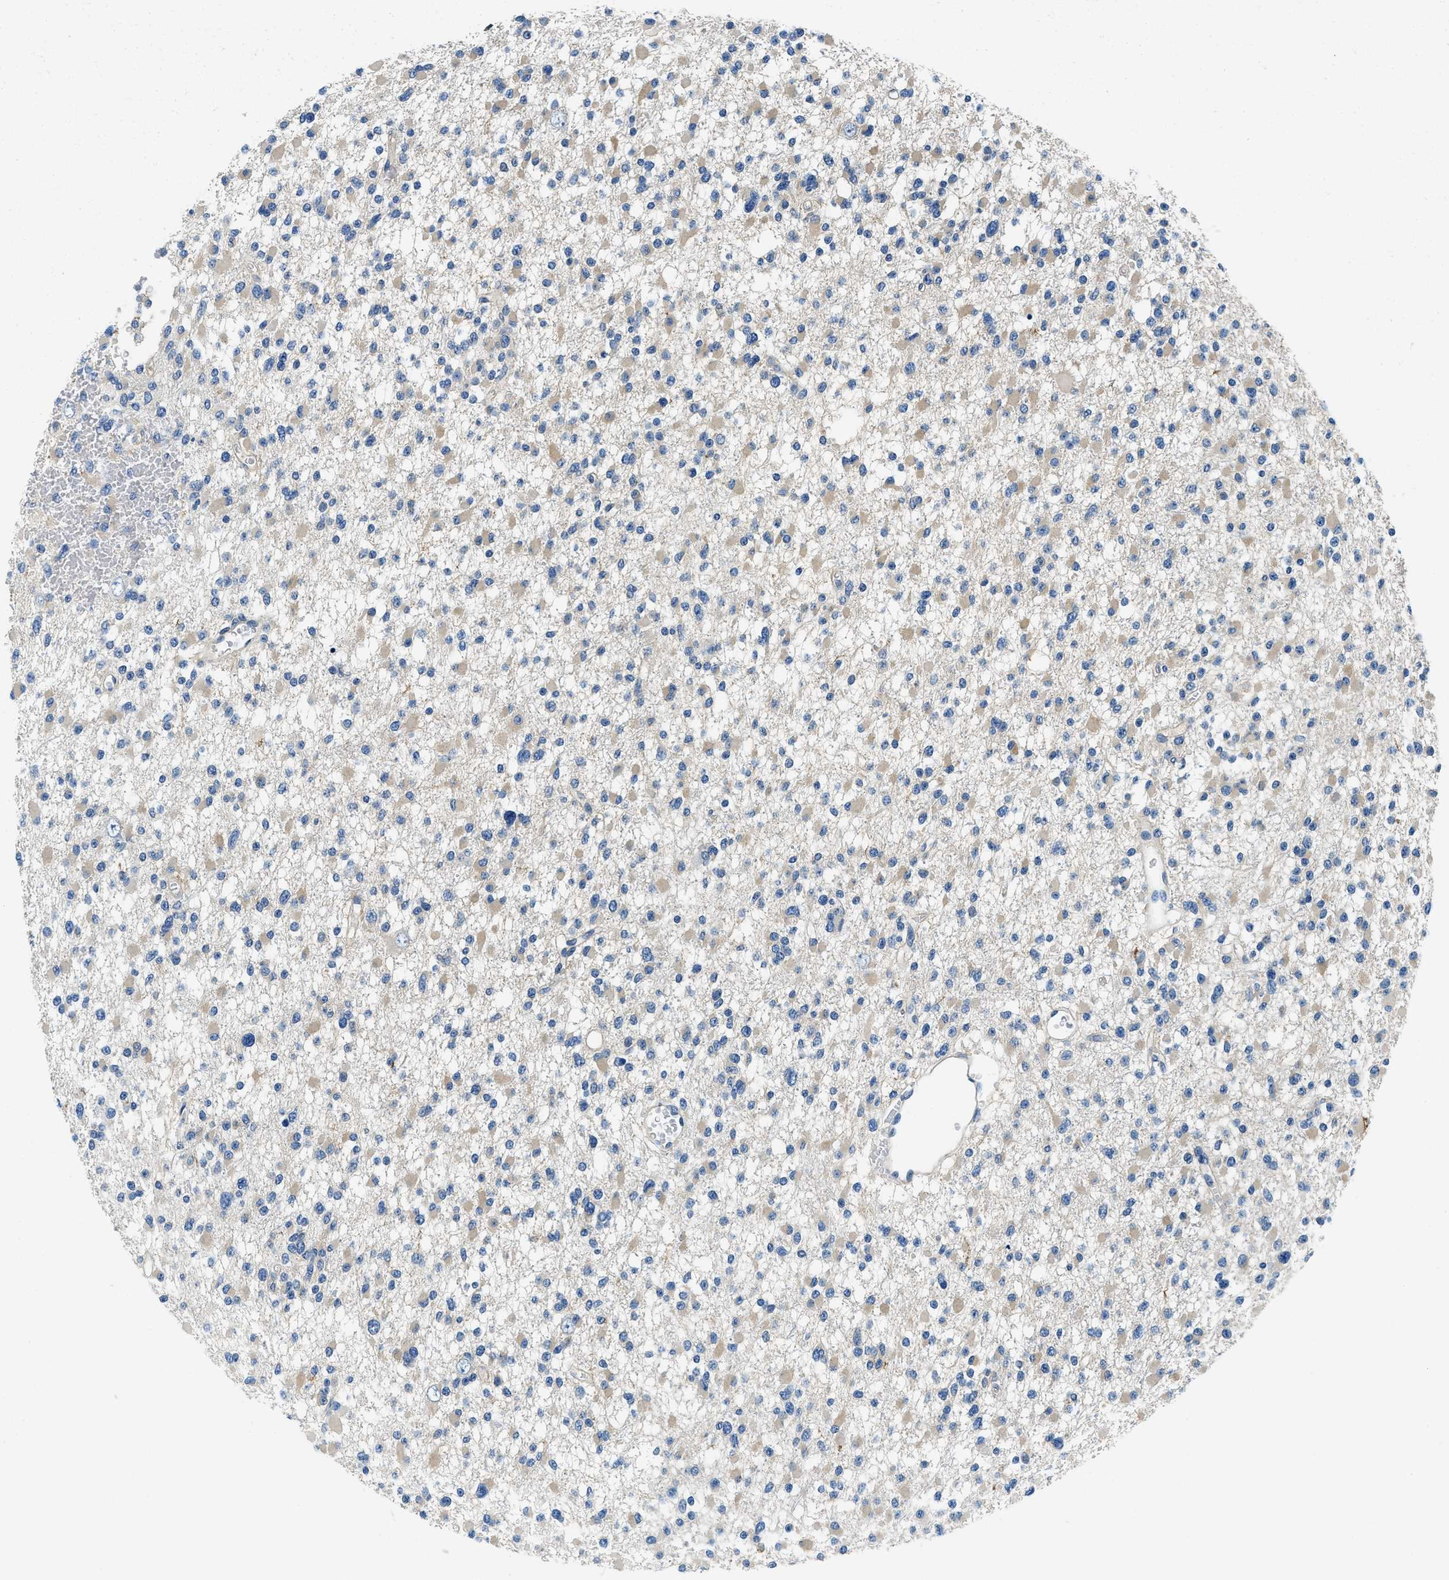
{"staining": {"intensity": "weak", "quantity": "<25%", "location": "cytoplasmic/membranous"}, "tissue": "glioma", "cell_type": "Tumor cells", "image_type": "cancer", "snomed": [{"axis": "morphology", "description": "Glioma, malignant, Low grade"}, {"axis": "topography", "description": "Brain"}], "caption": "DAB immunohistochemical staining of glioma demonstrates no significant positivity in tumor cells.", "gene": "TWF1", "patient": {"sex": "female", "age": 22}}